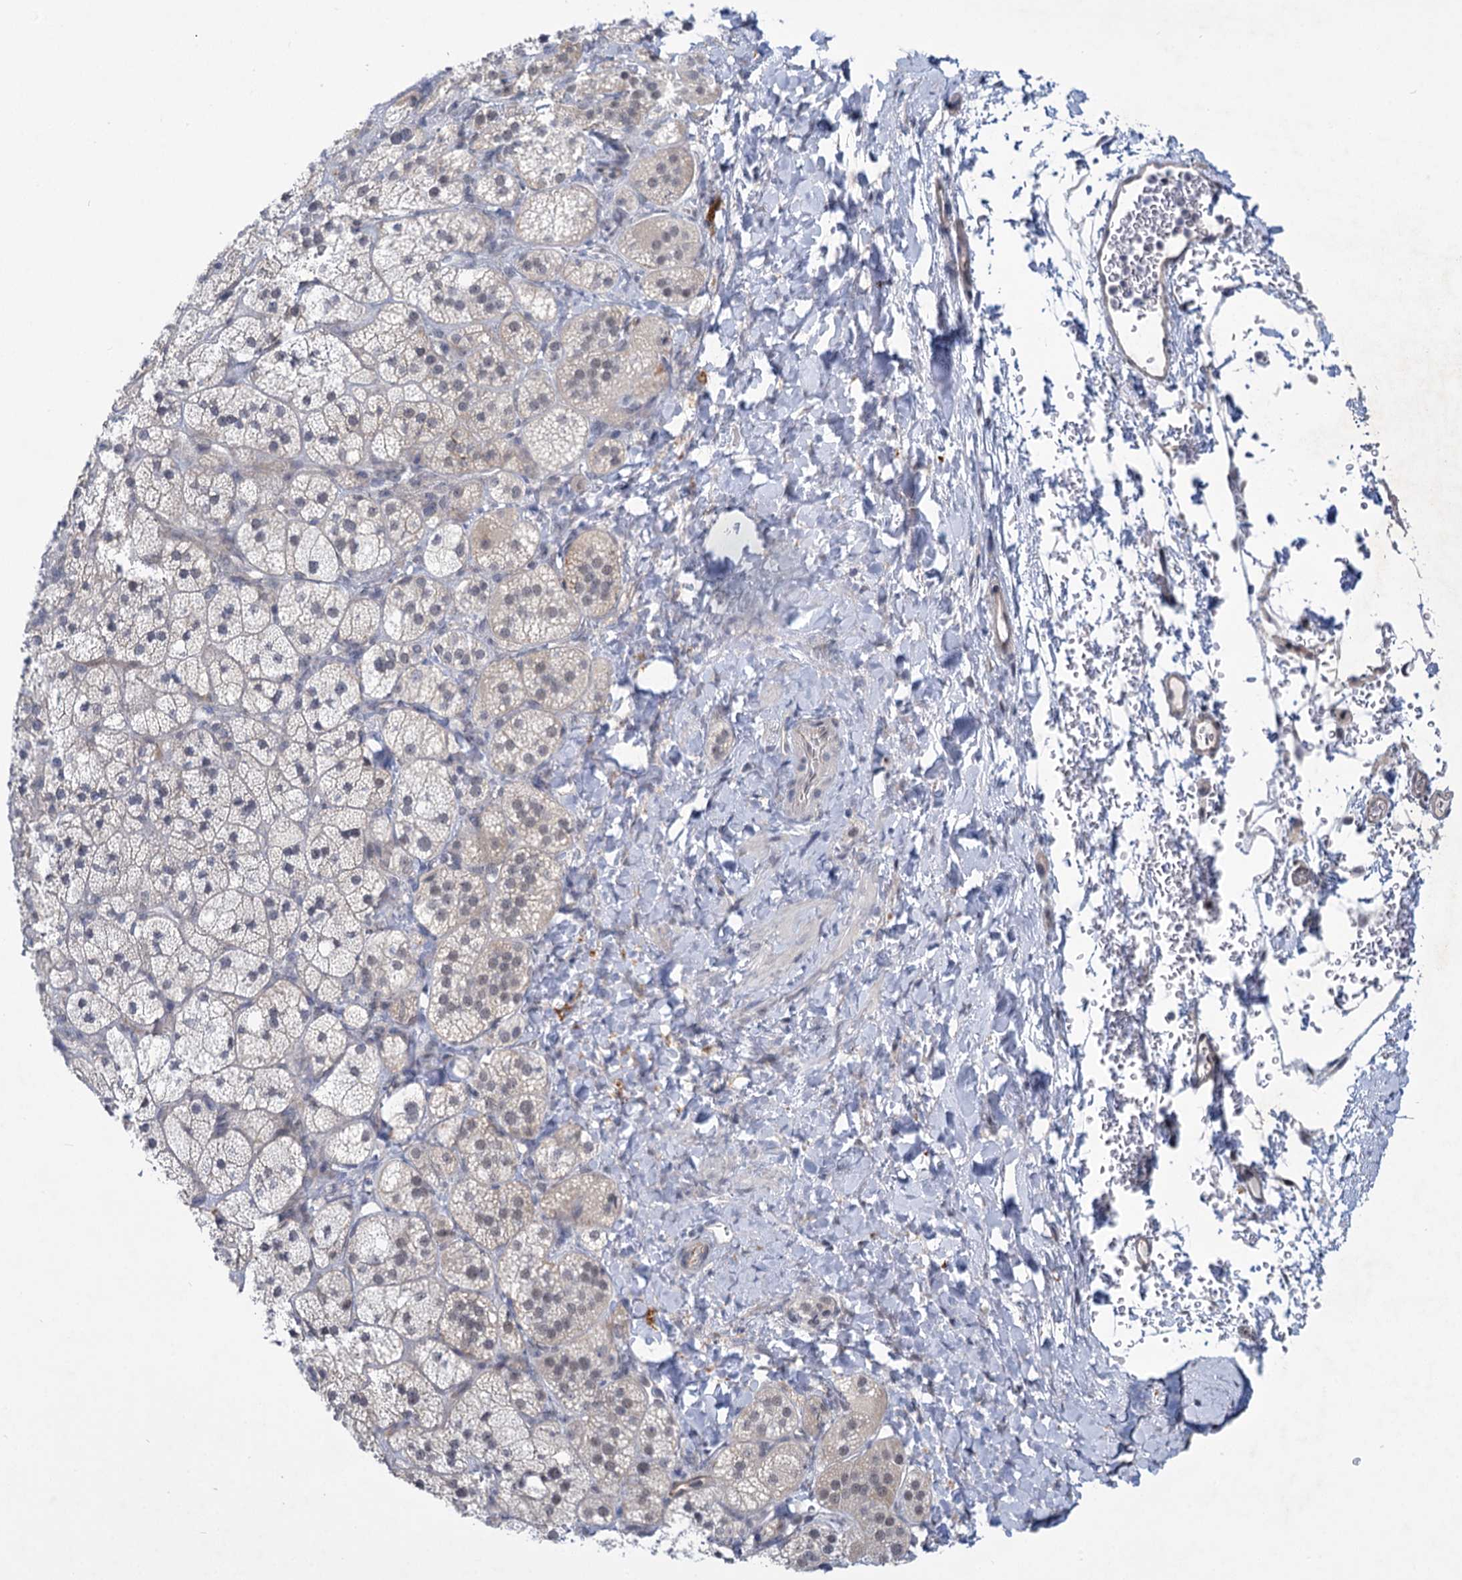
{"staining": {"intensity": "negative", "quantity": "none", "location": "none"}, "tissue": "adrenal gland", "cell_type": "Glandular cells", "image_type": "normal", "snomed": [{"axis": "morphology", "description": "Normal tissue, NOS"}, {"axis": "topography", "description": "Adrenal gland"}], "caption": "Immunohistochemistry photomicrograph of normal adrenal gland: adrenal gland stained with DAB (3,3'-diaminobenzidine) demonstrates no significant protein positivity in glandular cells.", "gene": "MBLAC2", "patient": {"sex": "male", "age": 61}}